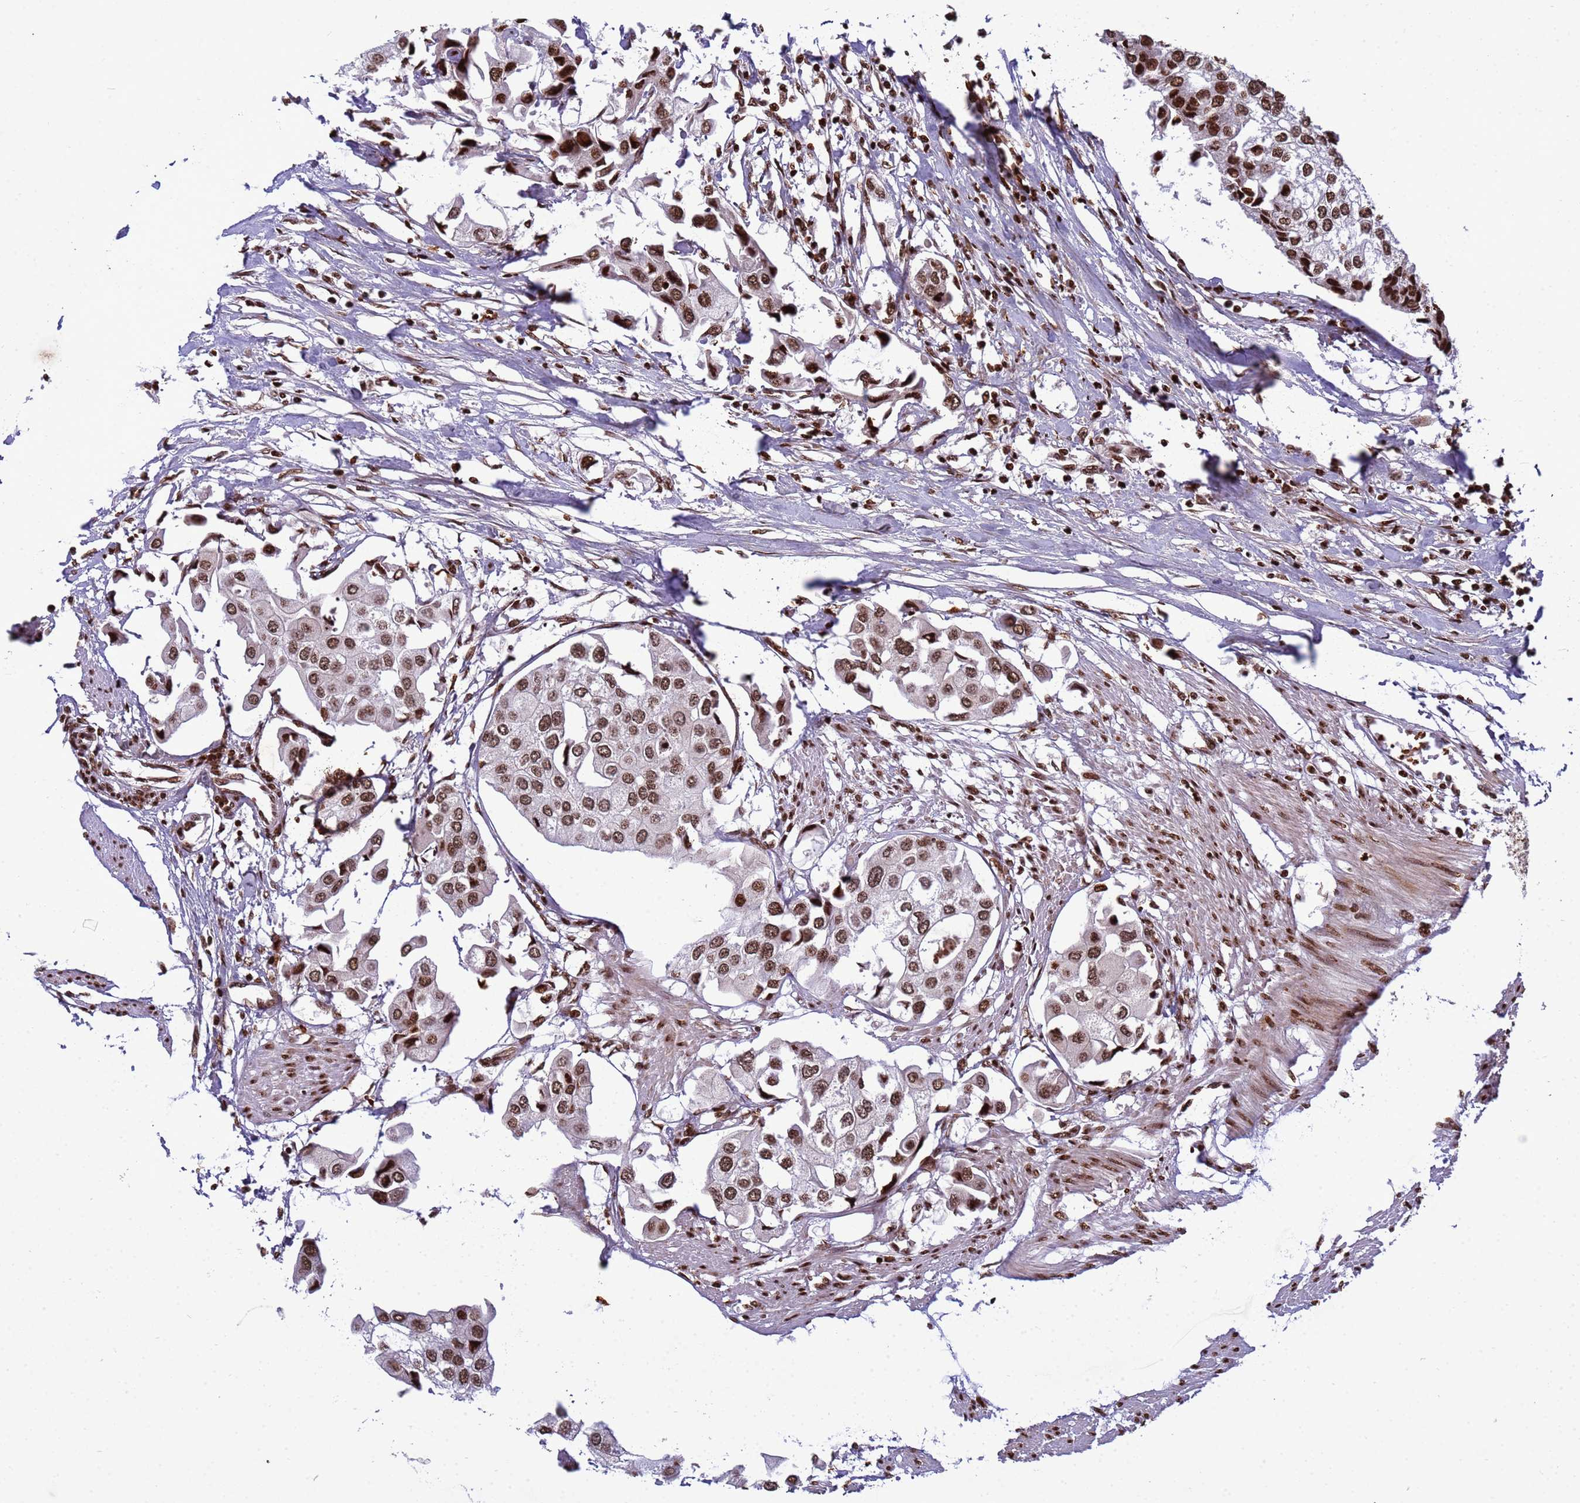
{"staining": {"intensity": "strong", "quantity": ">75%", "location": "nuclear"}, "tissue": "urothelial cancer", "cell_type": "Tumor cells", "image_type": "cancer", "snomed": [{"axis": "morphology", "description": "Urothelial carcinoma, High grade"}, {"axis": "topography", "description": "Urinary bladder"}], "caption": "A high-resolution micrograph shows IHC staining of urothelial carcinoma (high-grade), which shows strong nuclear positivity in approximately >75% of tumor cells.", "gene": "H3-3B", "patient": {"sex": "male", "age": 64}}